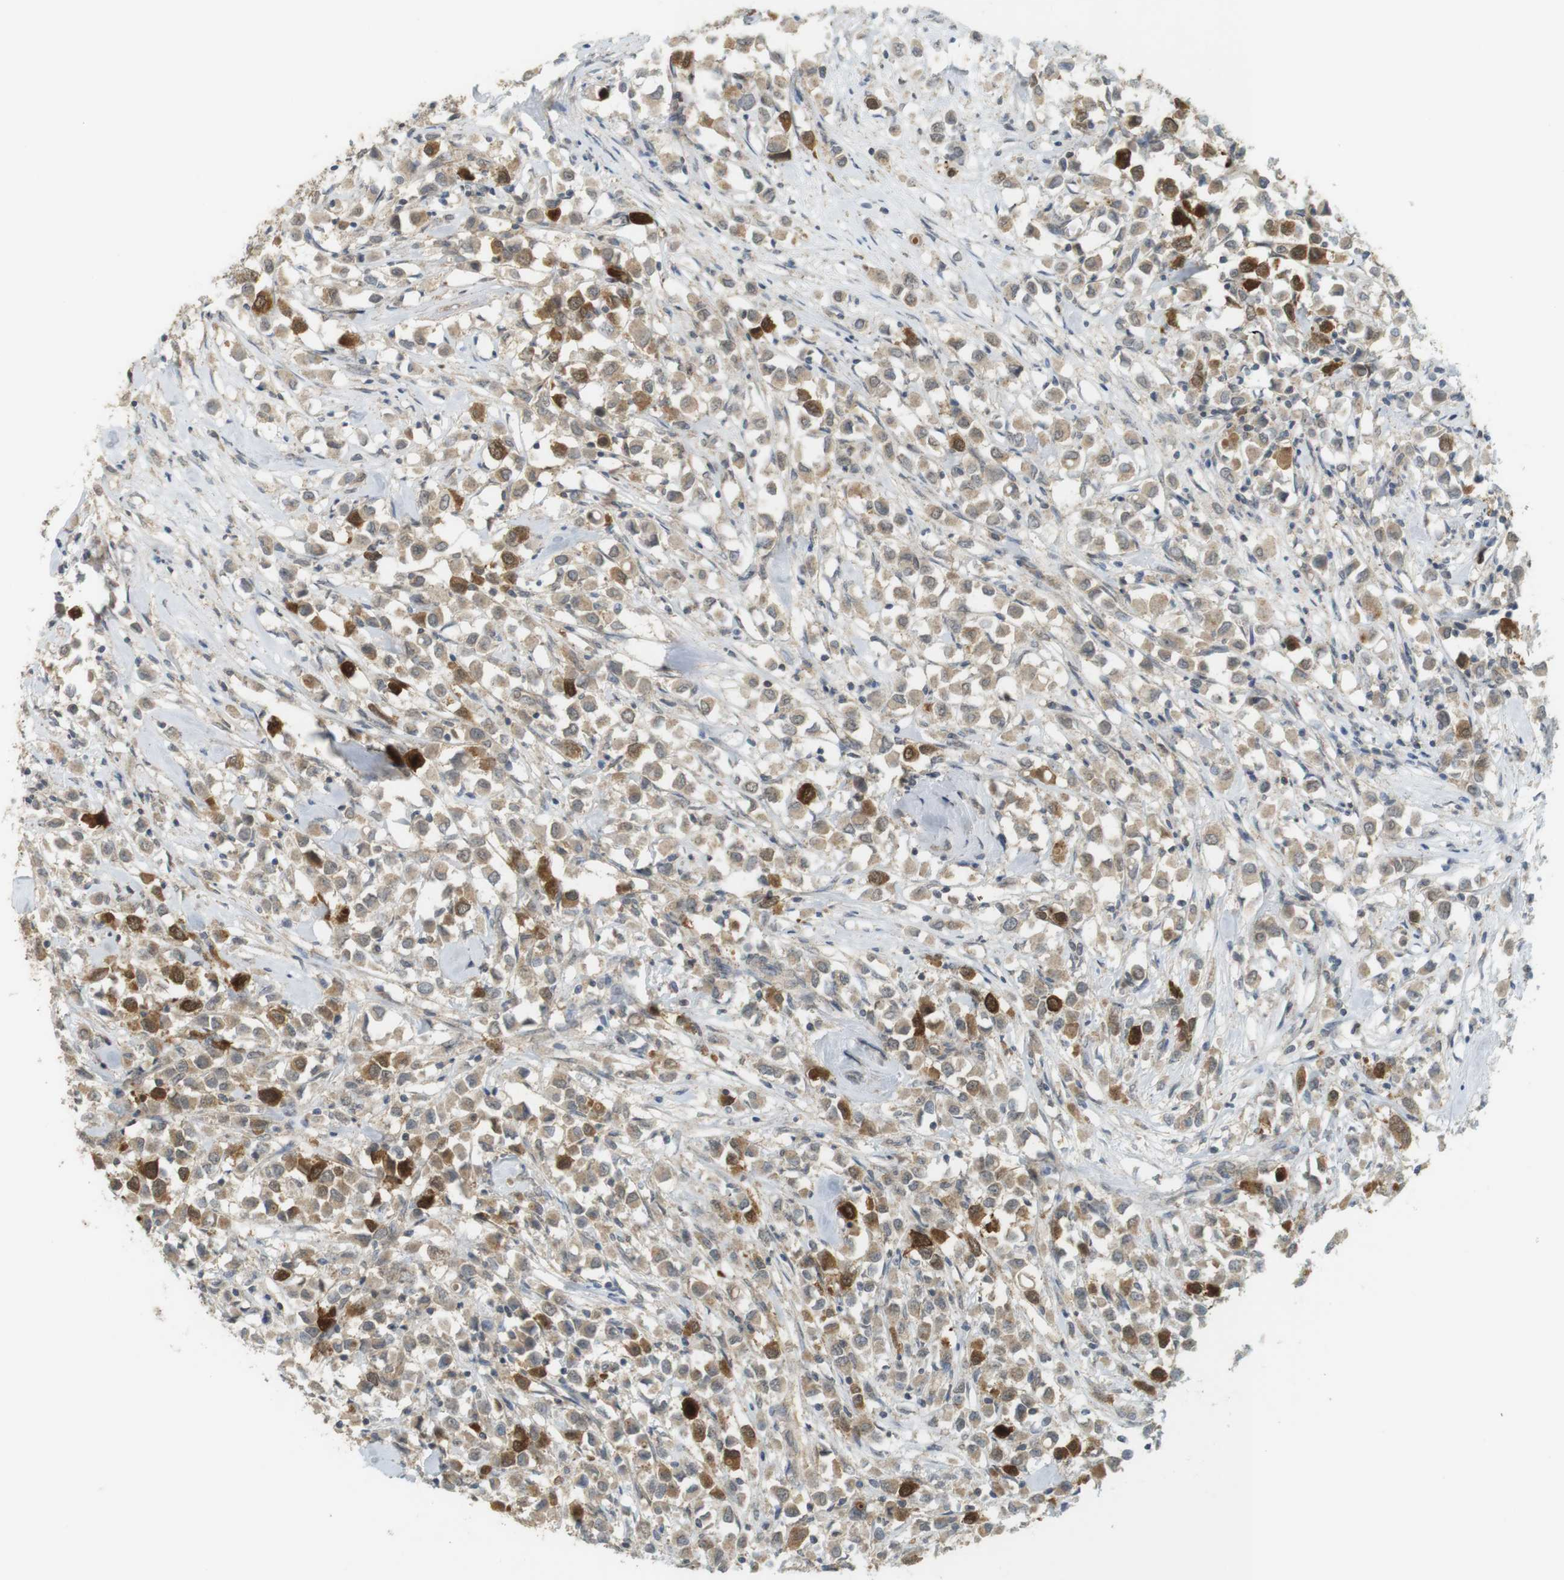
{"staining": {"intensity": "strong", "quantity": "<25%", "location": "cytoplasmic/membranous"}, "tissue": "breast cancer", "cell_type": "Tumor cells", "image_type": "cancer", "snomed": [{"axis": "morphology", "description": "Duct carcinoma"}, {"axis": "topography", "description": "Breast"}], "caption": "Tumor cells exhibit medium levels of strong cytoplasmic/membranous expression in approximately <25% of cells in breast cancer (infiltrating ductal carcinoma).", "gene": "TTK", "patient": {"sex": "female", "age": 61}}